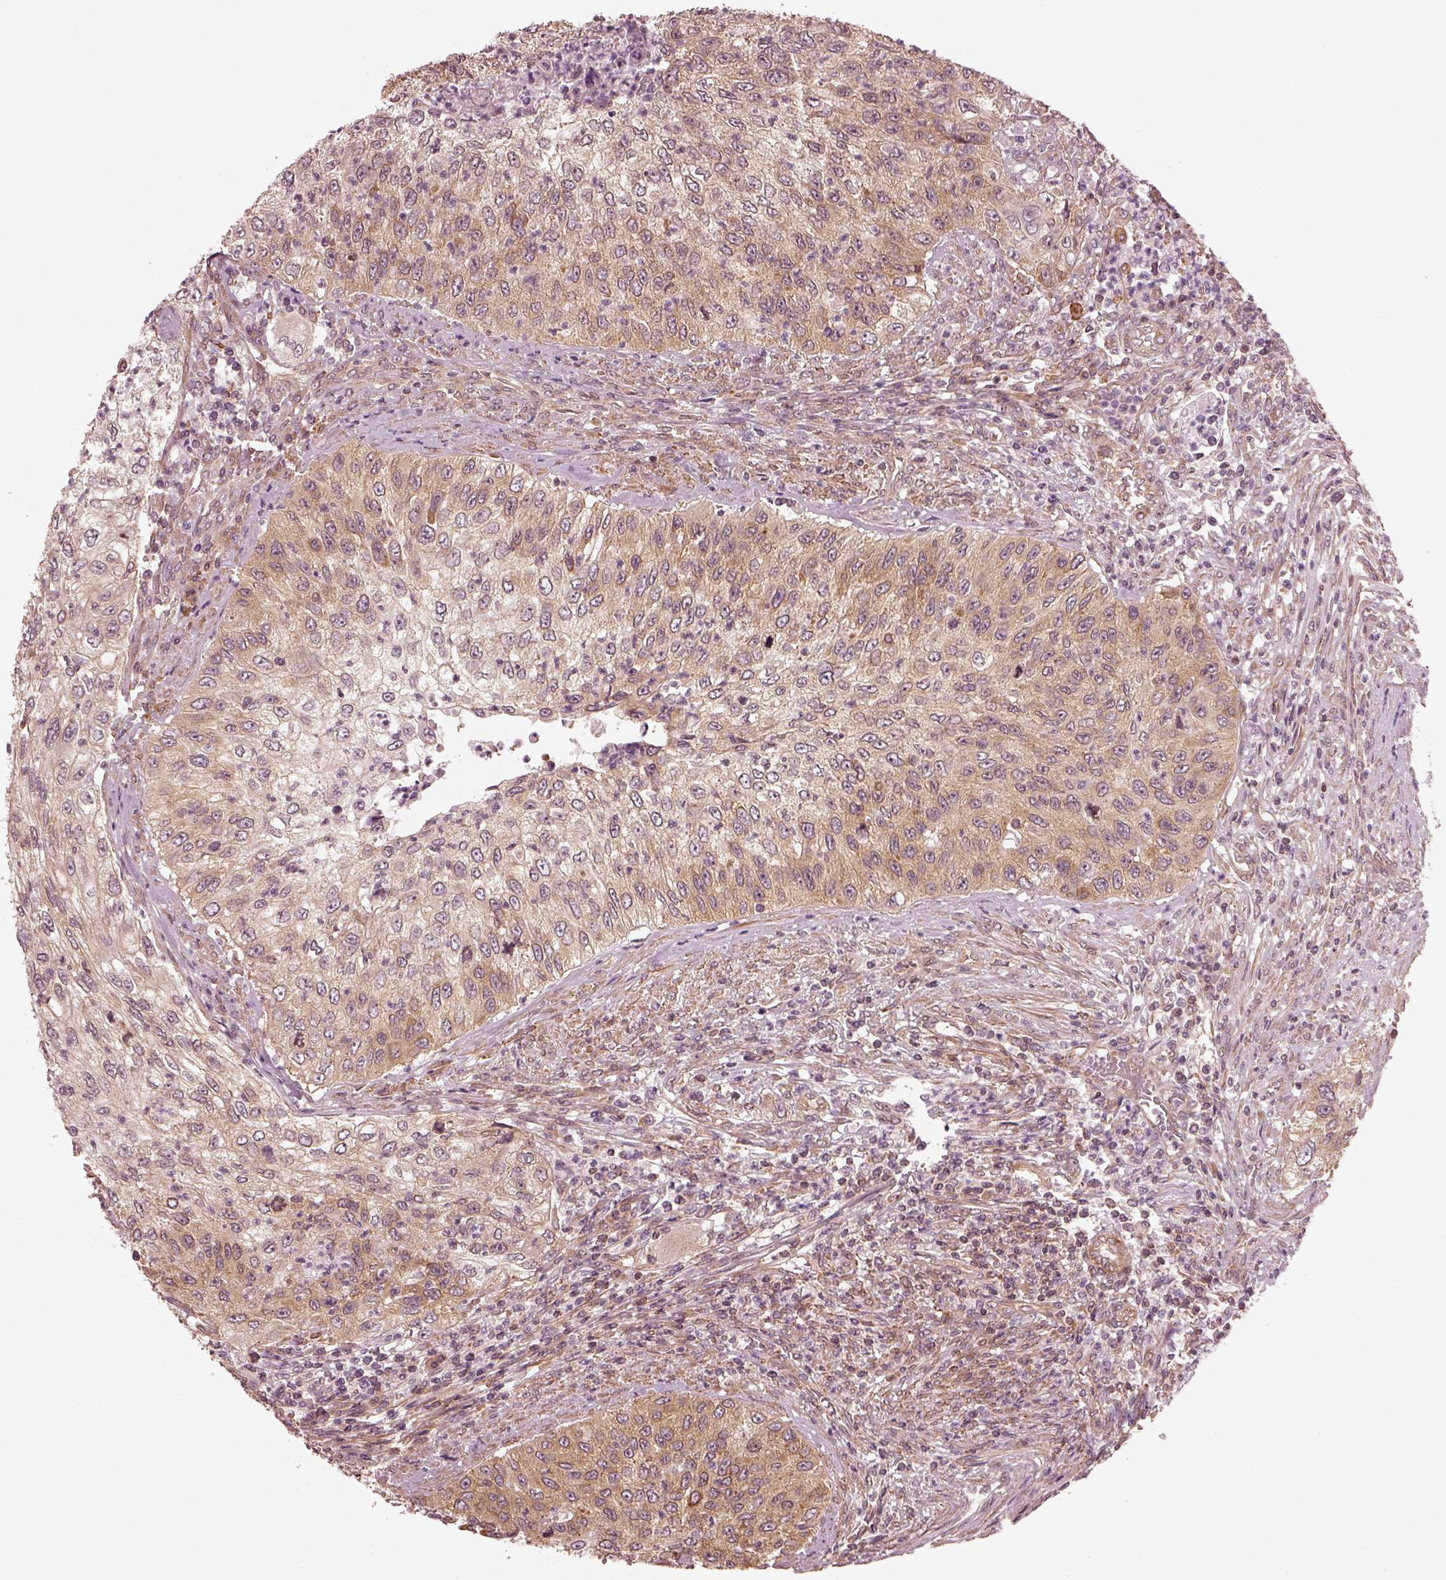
{"staining": {"intensity": "weak", "quantity": "25%-75%", "location": "cytoplasmic/membranous"}, "tissue": "urothelial cancer", "cell_type": "Tumor cells", "image_type": "cancer", "snomed": [{"axis": "morphology", "description": "Urothelial carcinoma, High grade"}, {"axis": "topography", "description": "Urinary bladder"}], "caption": "Human urothelial cancer stained for a protein (brown) shows weak cytoplasmic/membranous positive expression in approximately 25%-75% of tumor cells.", "gene": "LSM14A", "patient": {"sex": "female", "age": 60}}